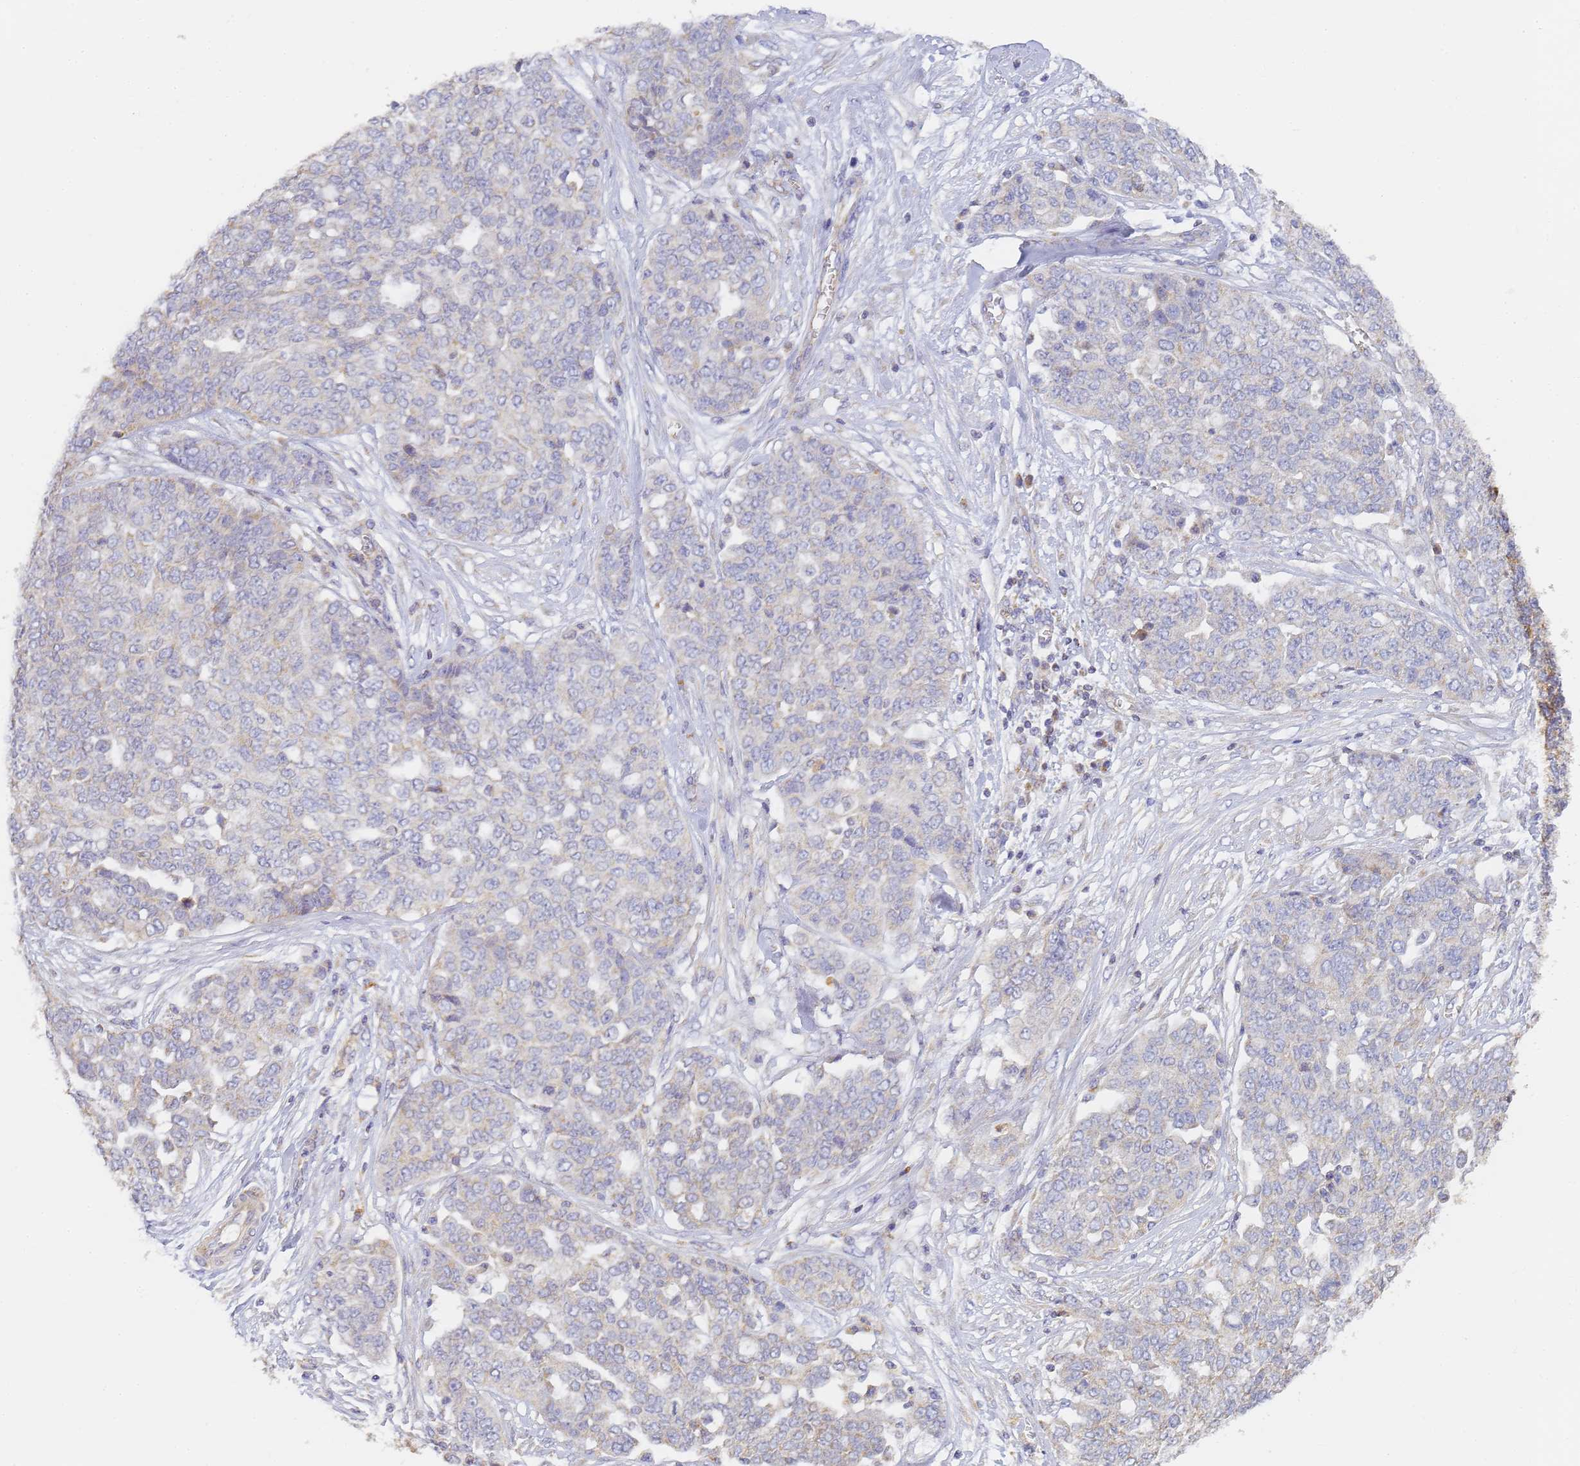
{"staining": {"intensity": "negative", "quantity": "none", "location": "none"}, "tissue": "ovarian cancer", "cell_type": "Tumor cells", "image_type": "cancer", "snomed": [{"axis": "morphology", "description": "Cystadenocarcinoma, serous, NOS"}, {"axis": "topography", "description": "Soft tissue"}, {"axis": "topography", "description": "Ovary"}], "caption": "Ovarian cancer (serous cystadenocarcinoma) stained for a protein using immunohistochemistry exhibits no positivity tumor cells.", "gene": "UTP23", "patient": {"sex": "female", "age": 57}}